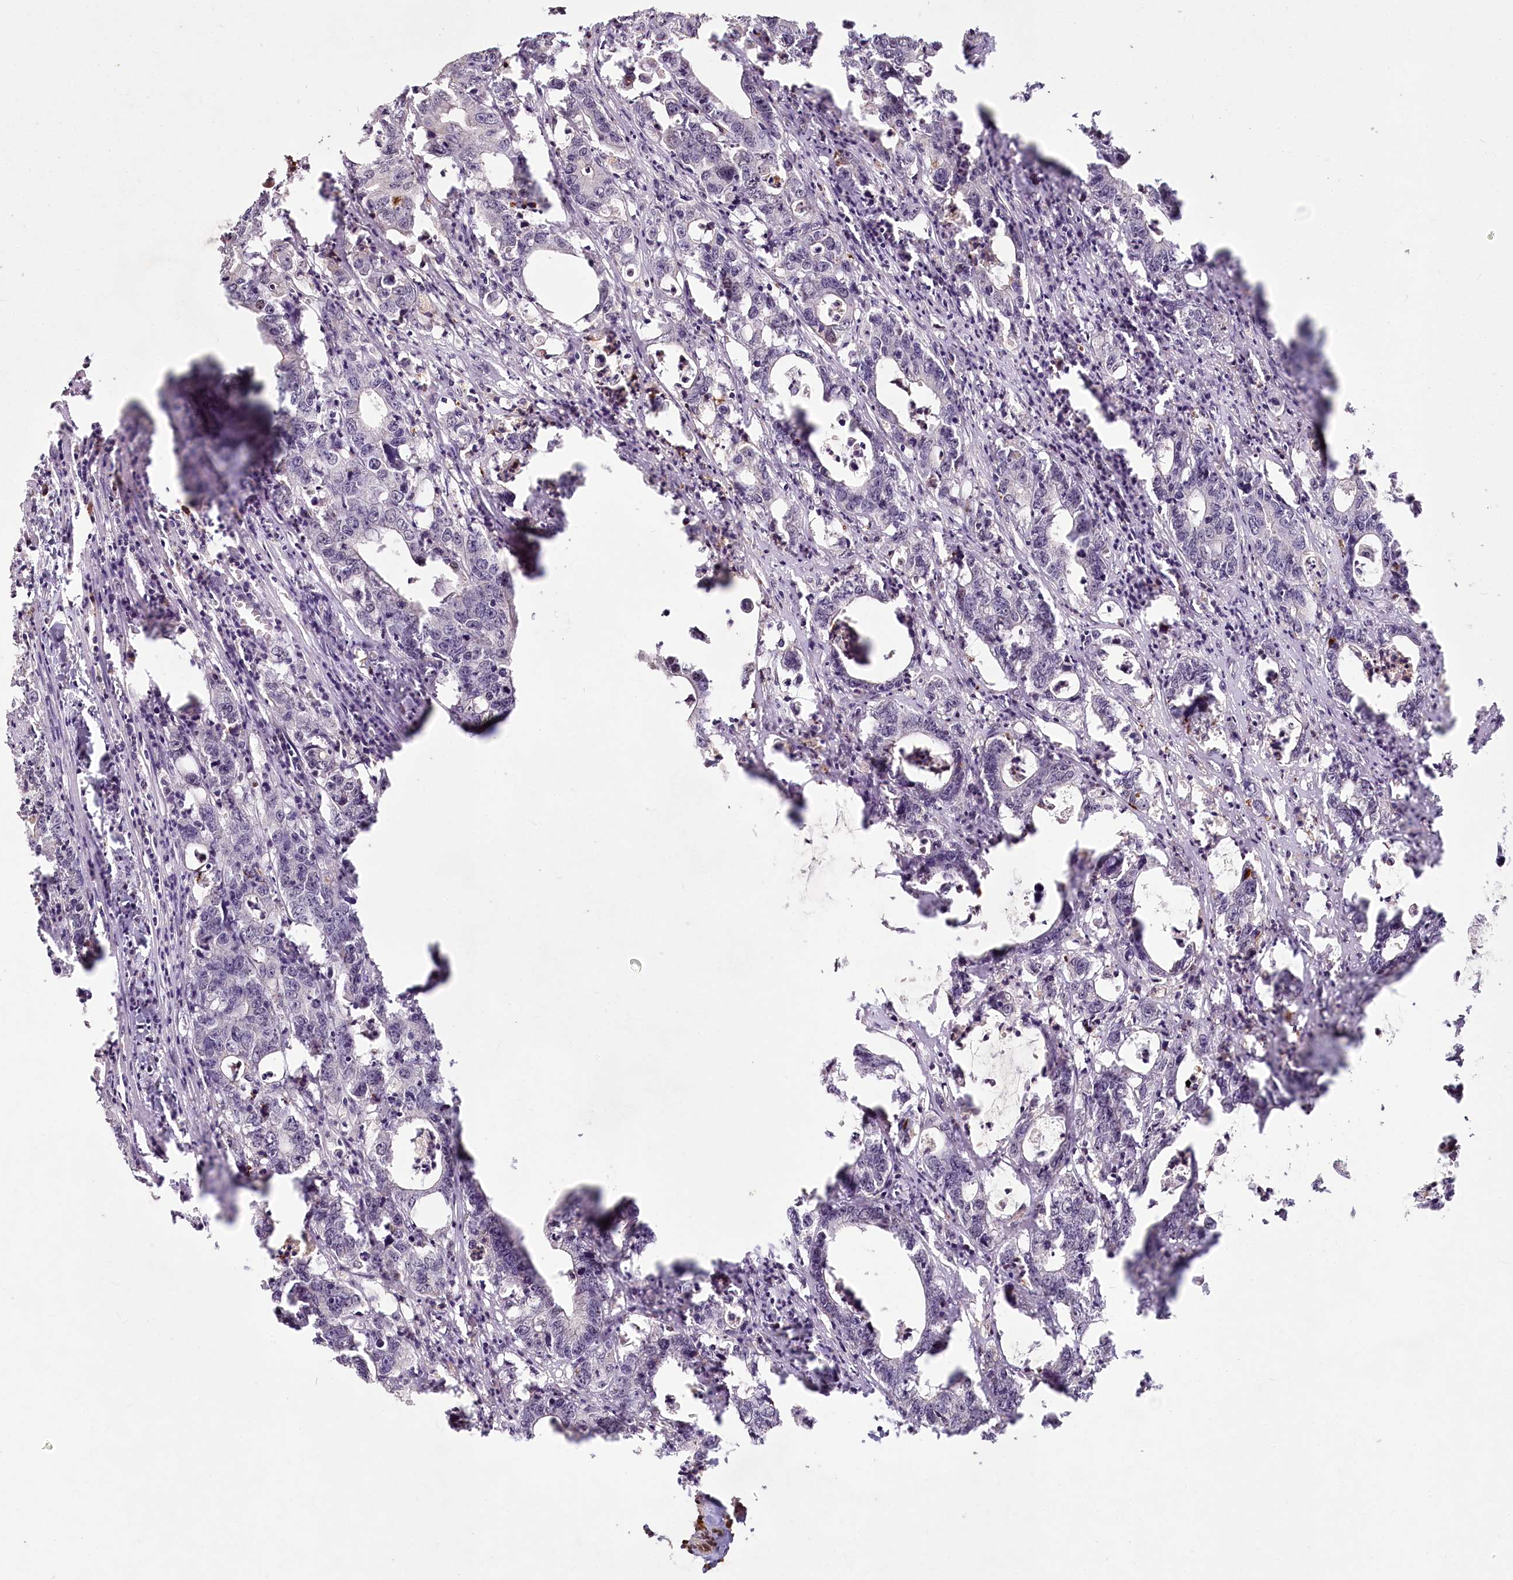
{"staining": {"intensity": "negative", "quantity": "none", "location": "none"}, "tissue": "colorectal cancer", "cell_type": "Tumor cells", "image_type": "cancer", "snomed": [{"axis": "morphology", "description": "Adenocarcinoma, NOS"}, {"axis": "topography", "description": "Colon"}], "caption": "IHC of colorectal cancer demonstrates no positivity in tumor cells.", "gene": "PYROXD1", "patient": {"sex": "female", "age": 75}}